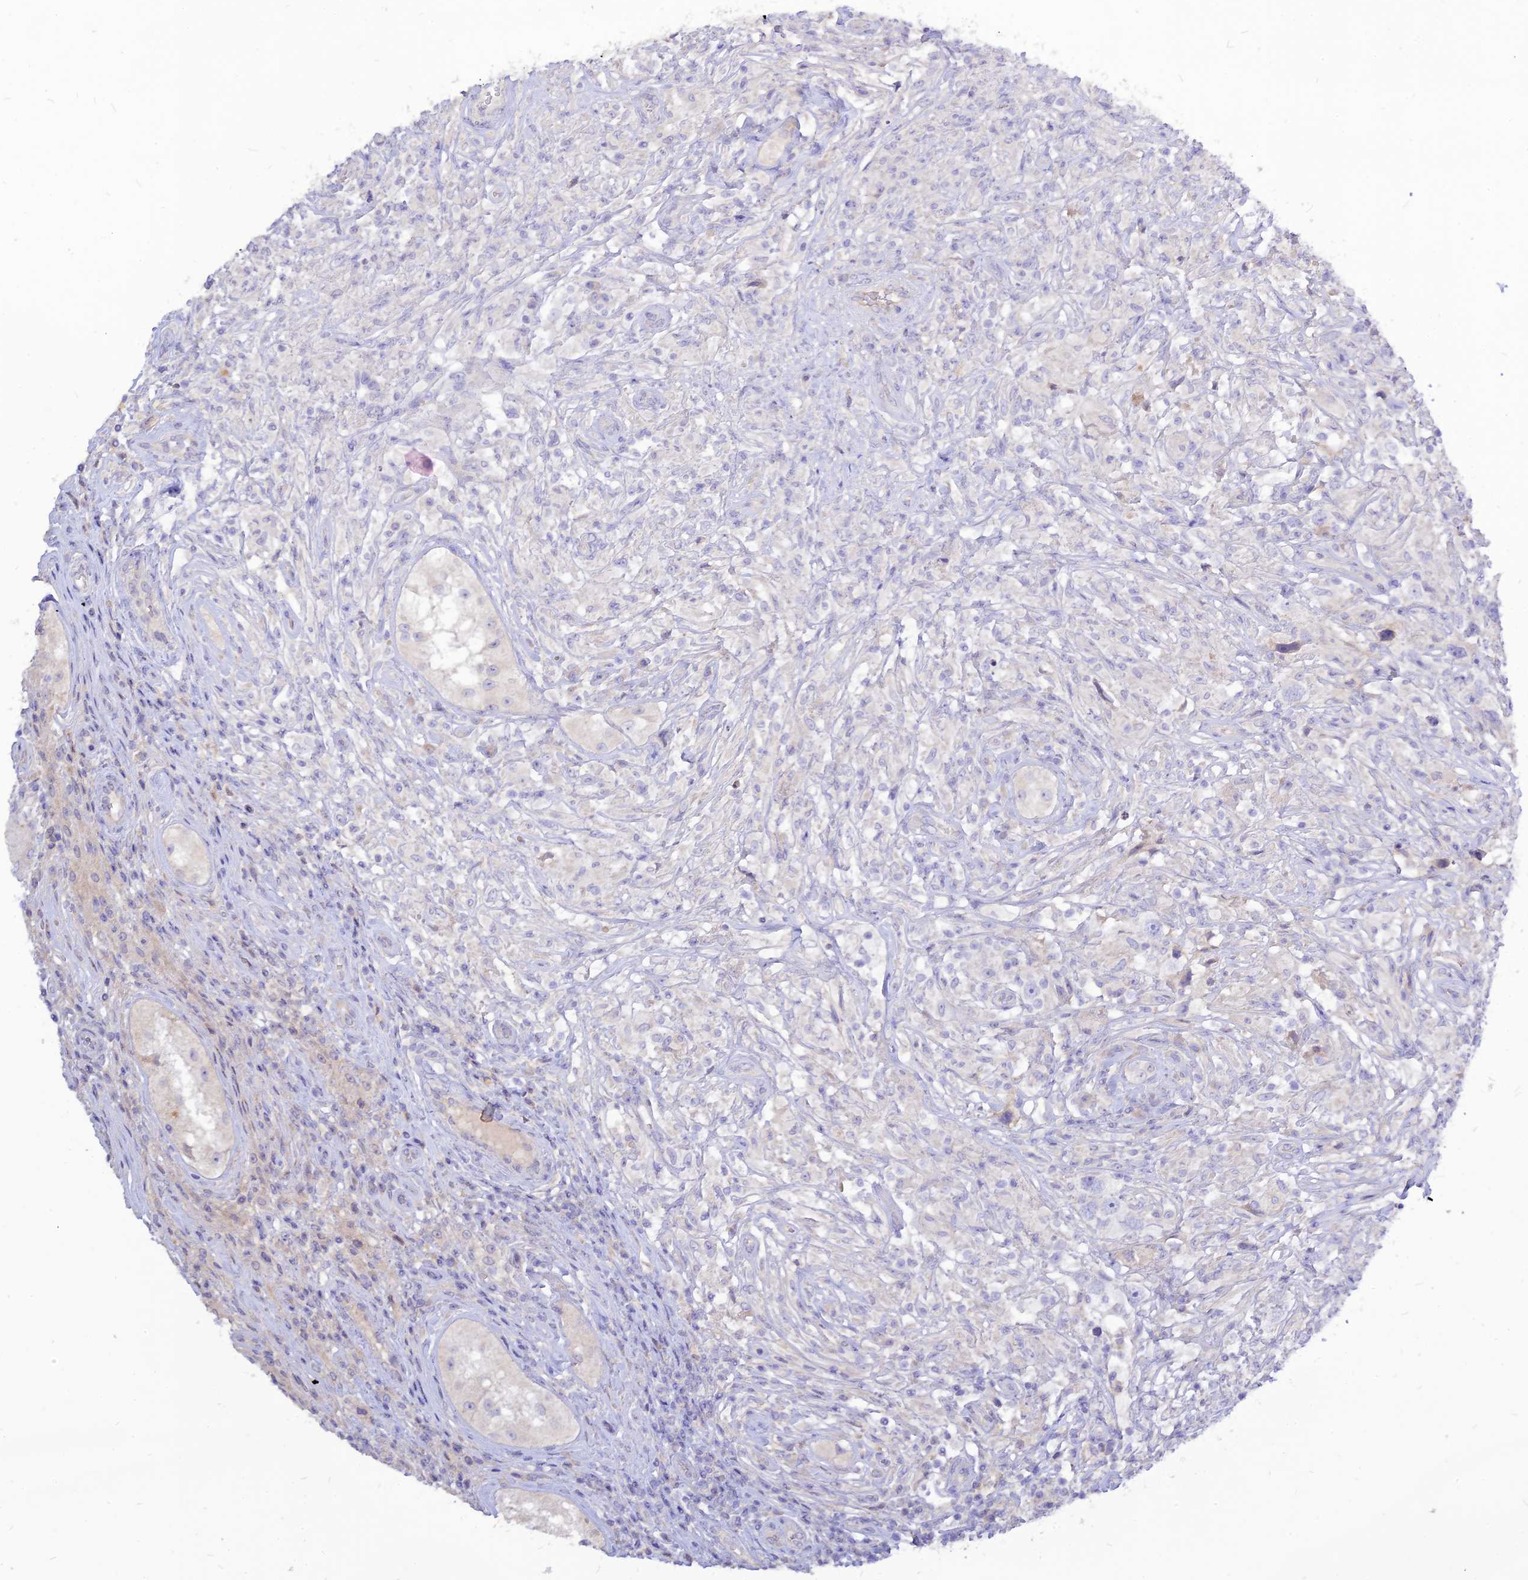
{"staining": {"intensity": "negative", "quantity": "none", "location": "none"}, "tissue": "testis cancer", "cell_type": "Tumor cells", "image_type": "cancer", "snomed": [{"axis": "morphology", "description": "Seminoma, NOS"}, {"axis": "topography", "description": "Testis"}], "caption": "Immunohistochemistry (IHC) histopathology image of neoplastic tissue: testis seminoma stained with DAB displays no significant protein expression in tumor cells.", "gene": "CZIB", "patient": {"sex": "male", "age": 49}}